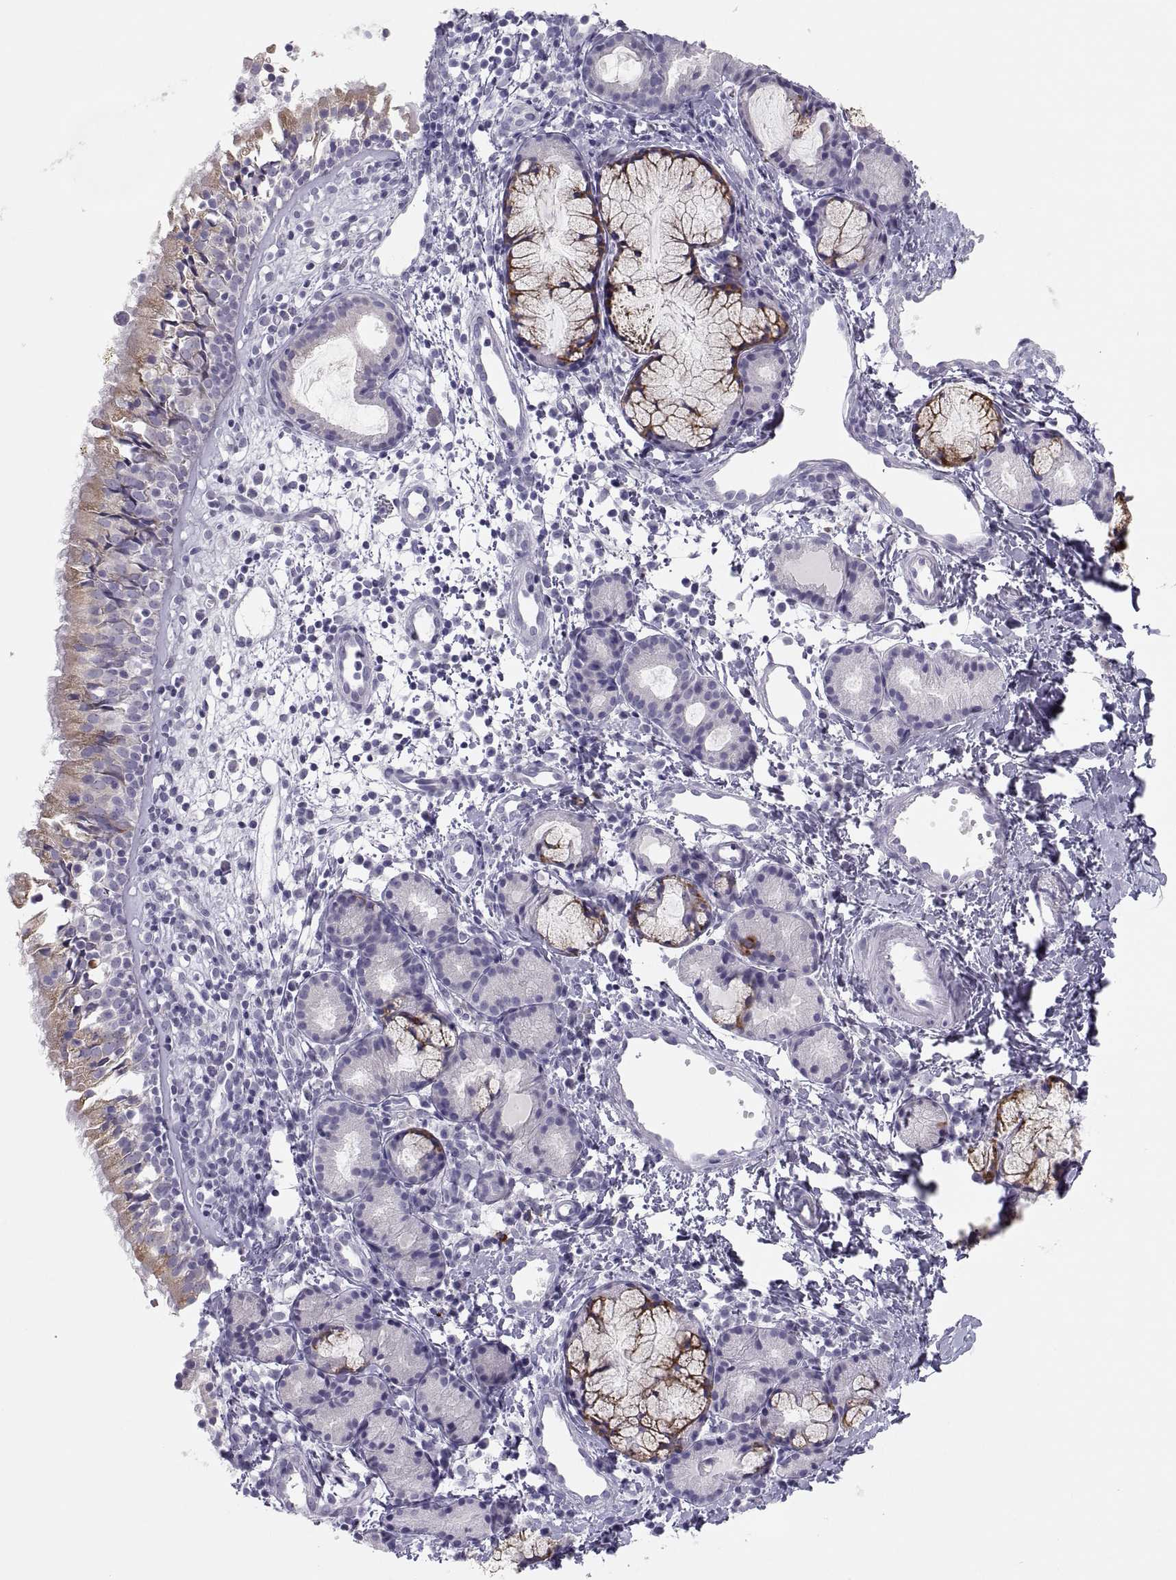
{"staining": {"intensity": "moderate", "quantity": "<25%", "location": "cytoplasmic/membranous"}, "tissue": "nasopharynx", "cell_type": "Respiratory epithelial cells", "image_type": "normal", "snomed": [{"axis": "morphology", "description": "Normal tissue, NOS"}, {"axis": "topography", "description": "Nasopharynx"}], "caption": "Respiratory epithelial cells exhibit low levels of moderate cytoplasmic/membranous expression in about <25% of cells in unremarkable human nasopharynx.", "gene": "MAGEB2", "patient": {"sex": "male", "age": 9}}